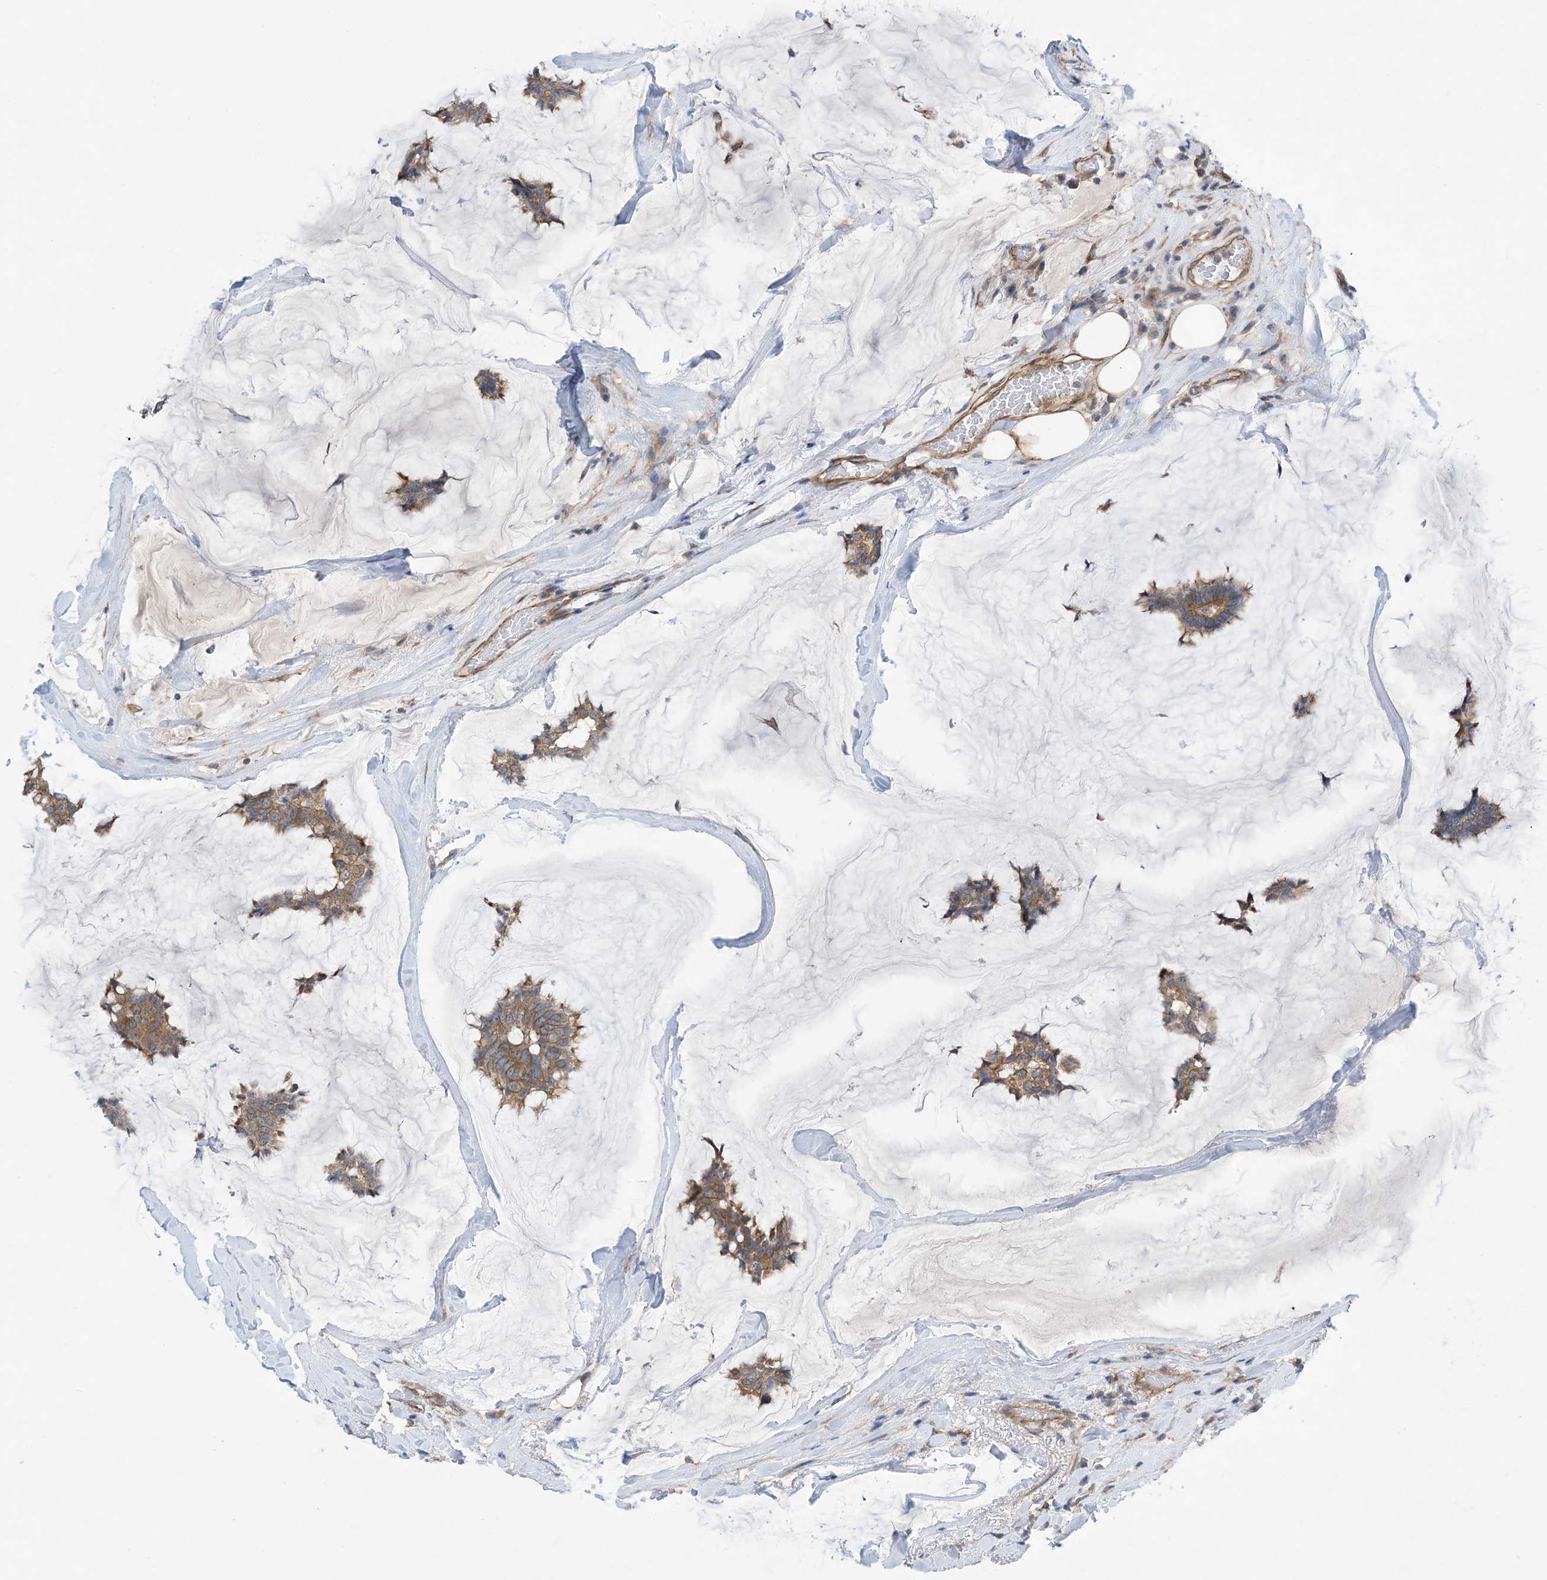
{"staining": {"intensity": "moderate", "quantity": ">75%", "location": "cytoplasmic/membranous"}, "tissue": "breast cancer", "cell_type": "Tumor cells", "image_type": "cancer", "snomed": [{"axis": "morphology", "description": "Duct carcinoma"}, {"axis": "topography", "description": "Breast"}], "caption": "Protein expression analysis of human breast invasive ductal carcinoma reveals moderate cytoplasmic/membranous expression in about >75% of tumor cells.", "gene": "EHBP1", "patient": {"sex": "female", "age": 93}}